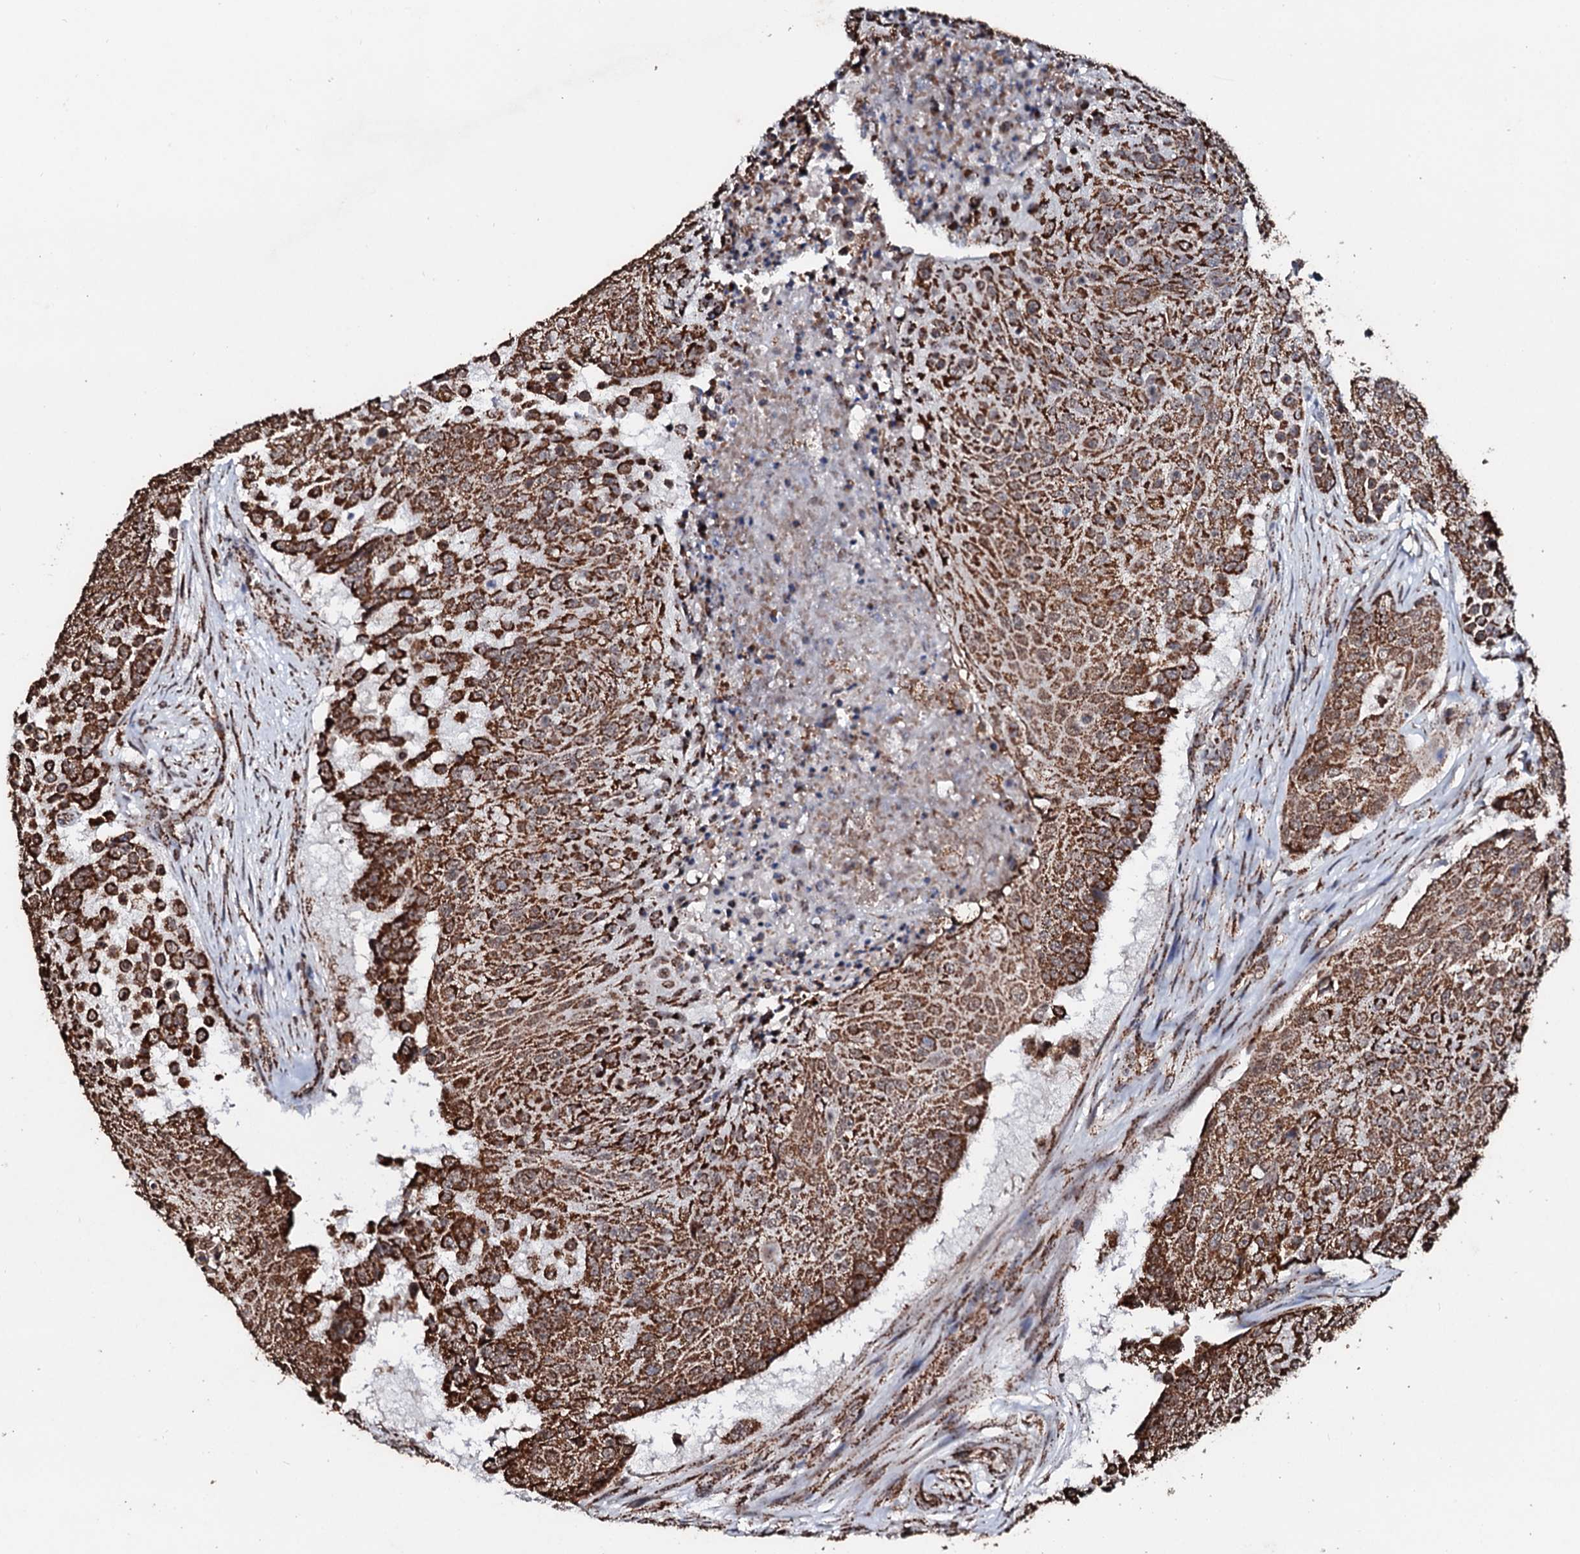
{"staining": {"intensity": "strong", "quantity": ">75%", "location": "cytoplasmic/membranous"}, "tissue": "urothelial cancer", "cell_type": "Tumor cells", "image_type": "cancer", "snomed": [{"axis": "morphology", "description": "Urothelial carcinoma, High grade"}, {"axis": "topography", "description": "Urinary bladder"}], "caption": "Urothelial cancer stained with IHC reveals strong cytoplasmic/membranous expression in approximately >75% of tumor cells.", "gene": "SECISBP2L", "patient": {"sex": "female", "age": 63}}